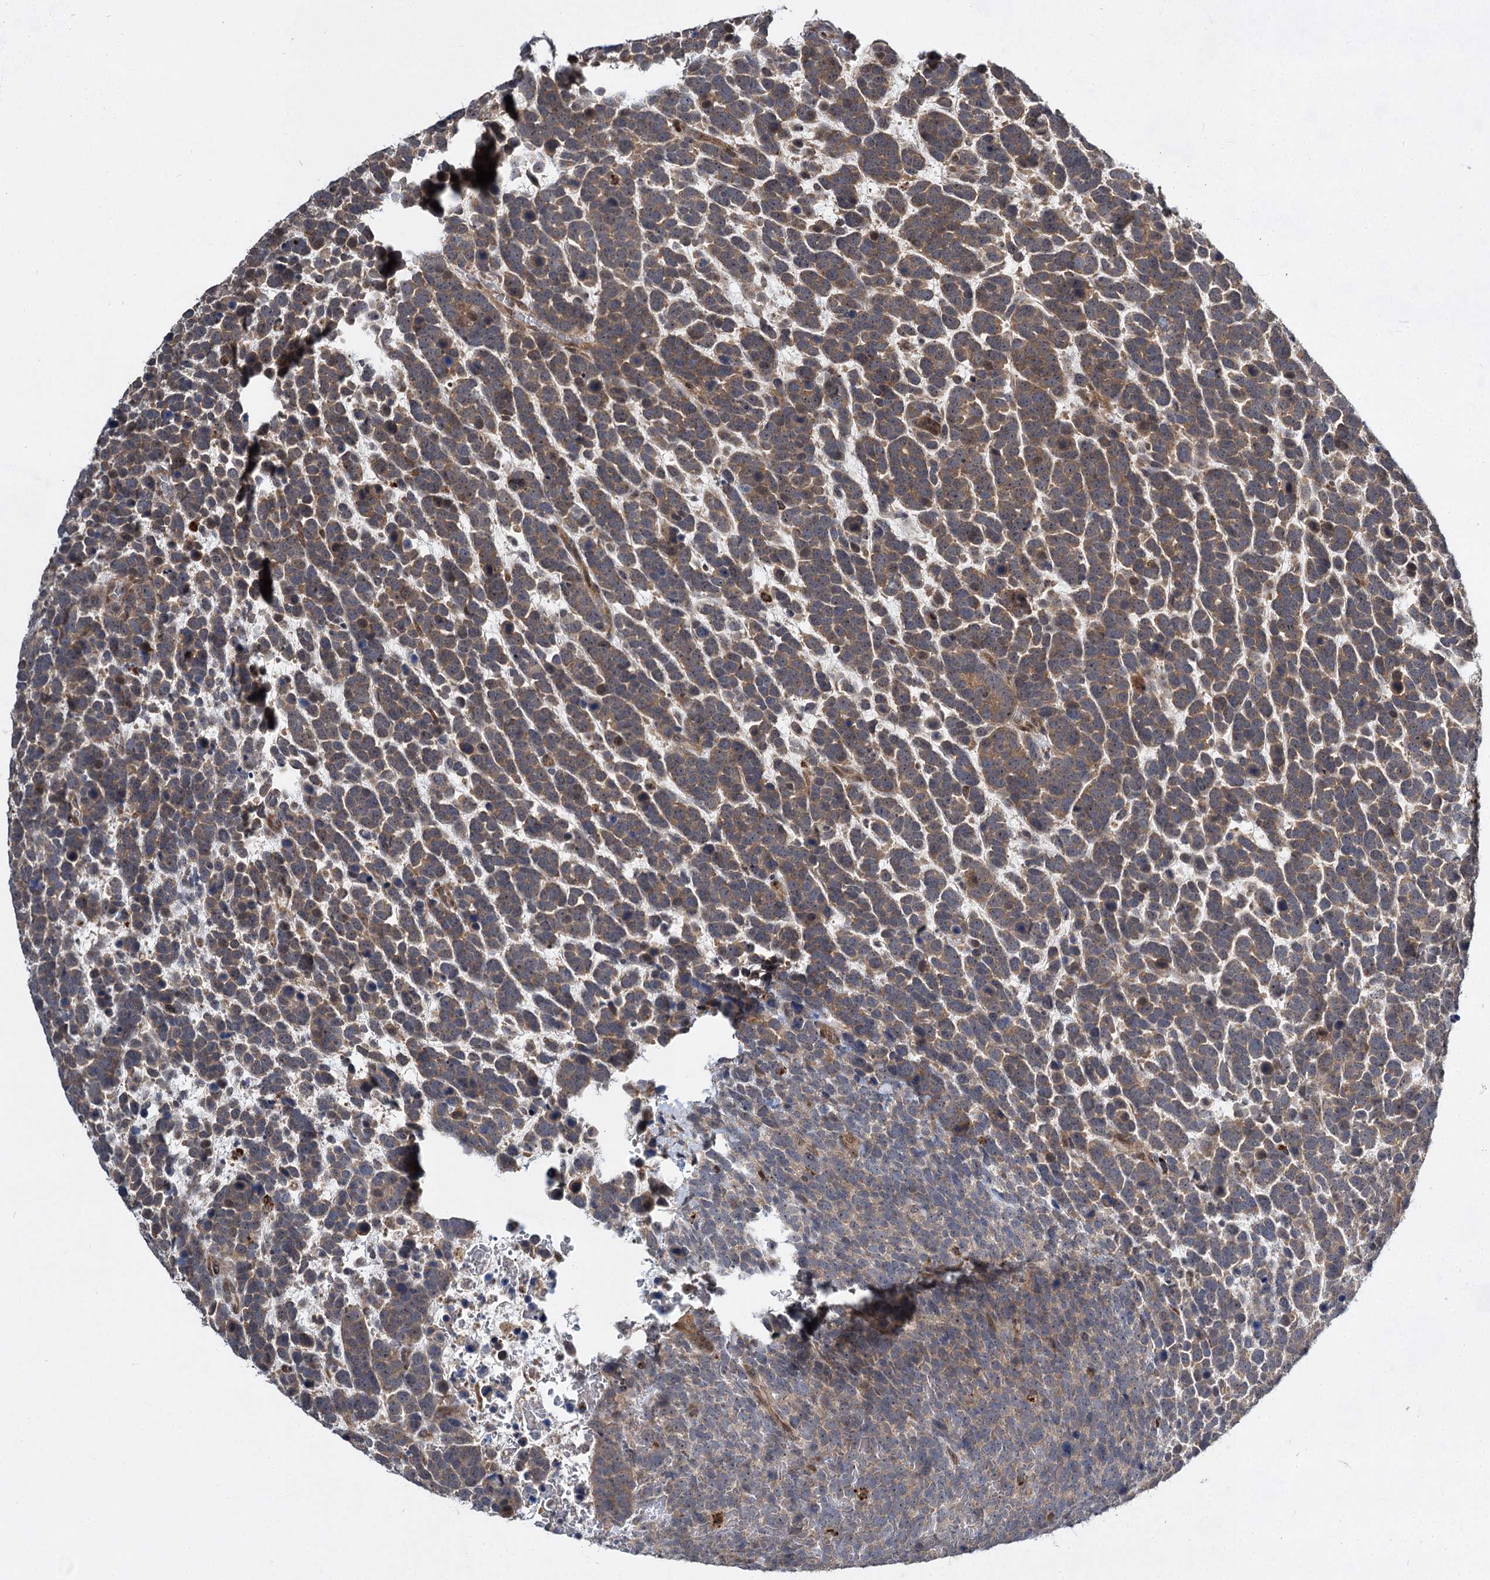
{"staining": {"intensity": "moderate", "quantity": ">75%", "location": "cytoplasmic/membranous"}, "tissue": "urothelial cancer", "cell_type": "Tumor cells", "image_type": "cancer", "snomed": [{"axis": "morphology", "description": "Urothelial carcinoma, High grade"}, {"axis": "topography", "description": "Urinary bladder"}], "caption": "Moderate cytoplasmic/membranous expression for a protein is present in about >75% of tumor cells of urothelial carcinoma (high-grade) using IHC.", "gene": "GPBP1", "patient": {"sex": "female", "age": 82}}